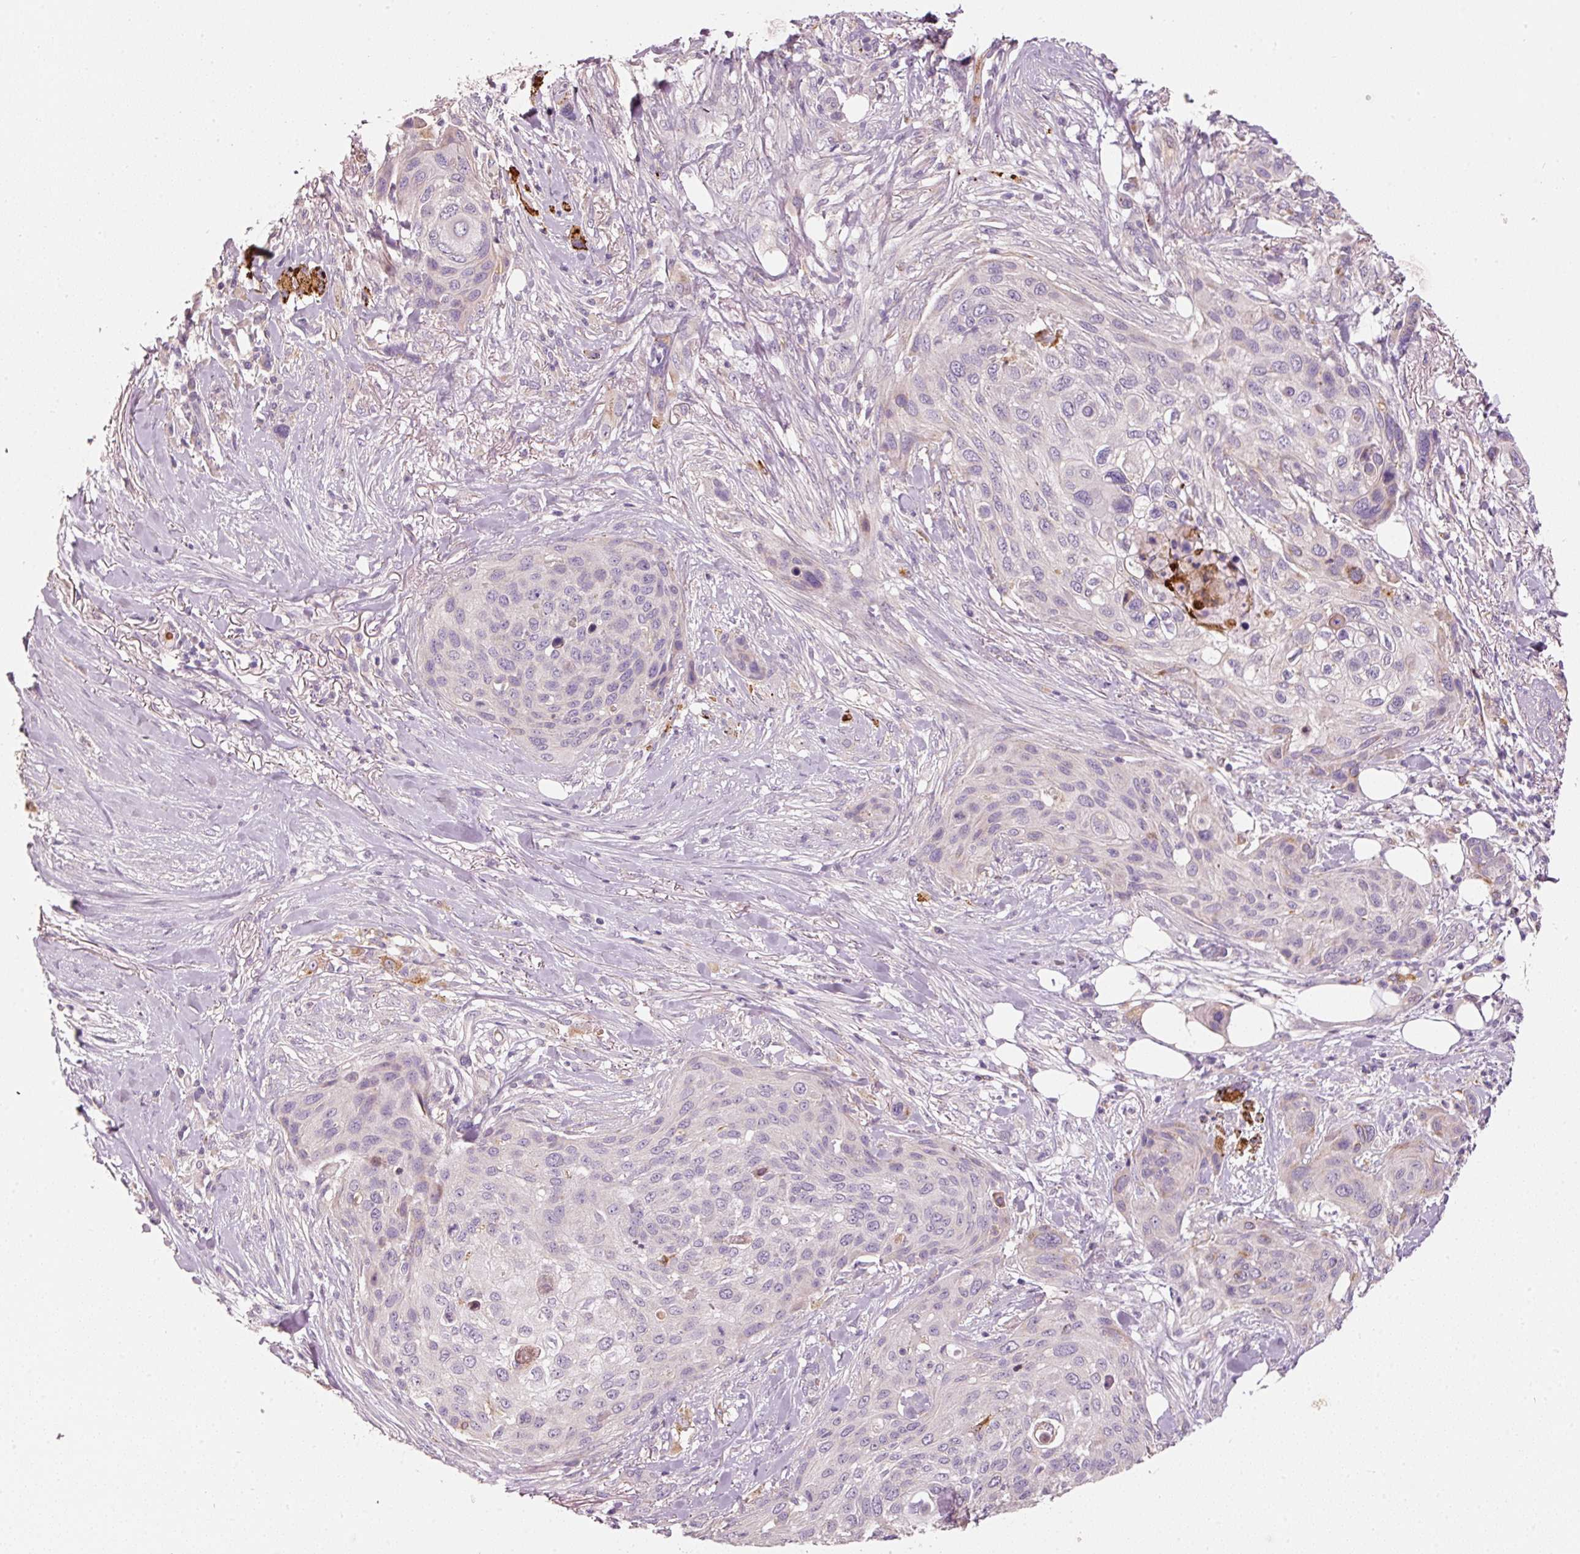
{"staining": {"intensity": "negative", "quantity": "none", "location": "none"}, "tissue": "skin cancer", "cell_type": "Tumor cells", "image_type": "cancer", "snomed": [{"axis": "morphology", "description": "Squamous cell carcinoma, NOS"}, {"axis": "topography", "description": "Skin"}], "caption": "This is an immunohistochemistry (IHC) image of squamous cell carcinoma (skin). There is no positivity in tumor cells.", "gene": "KLHL21", "patient": {"sex": "female", "age": 87}}